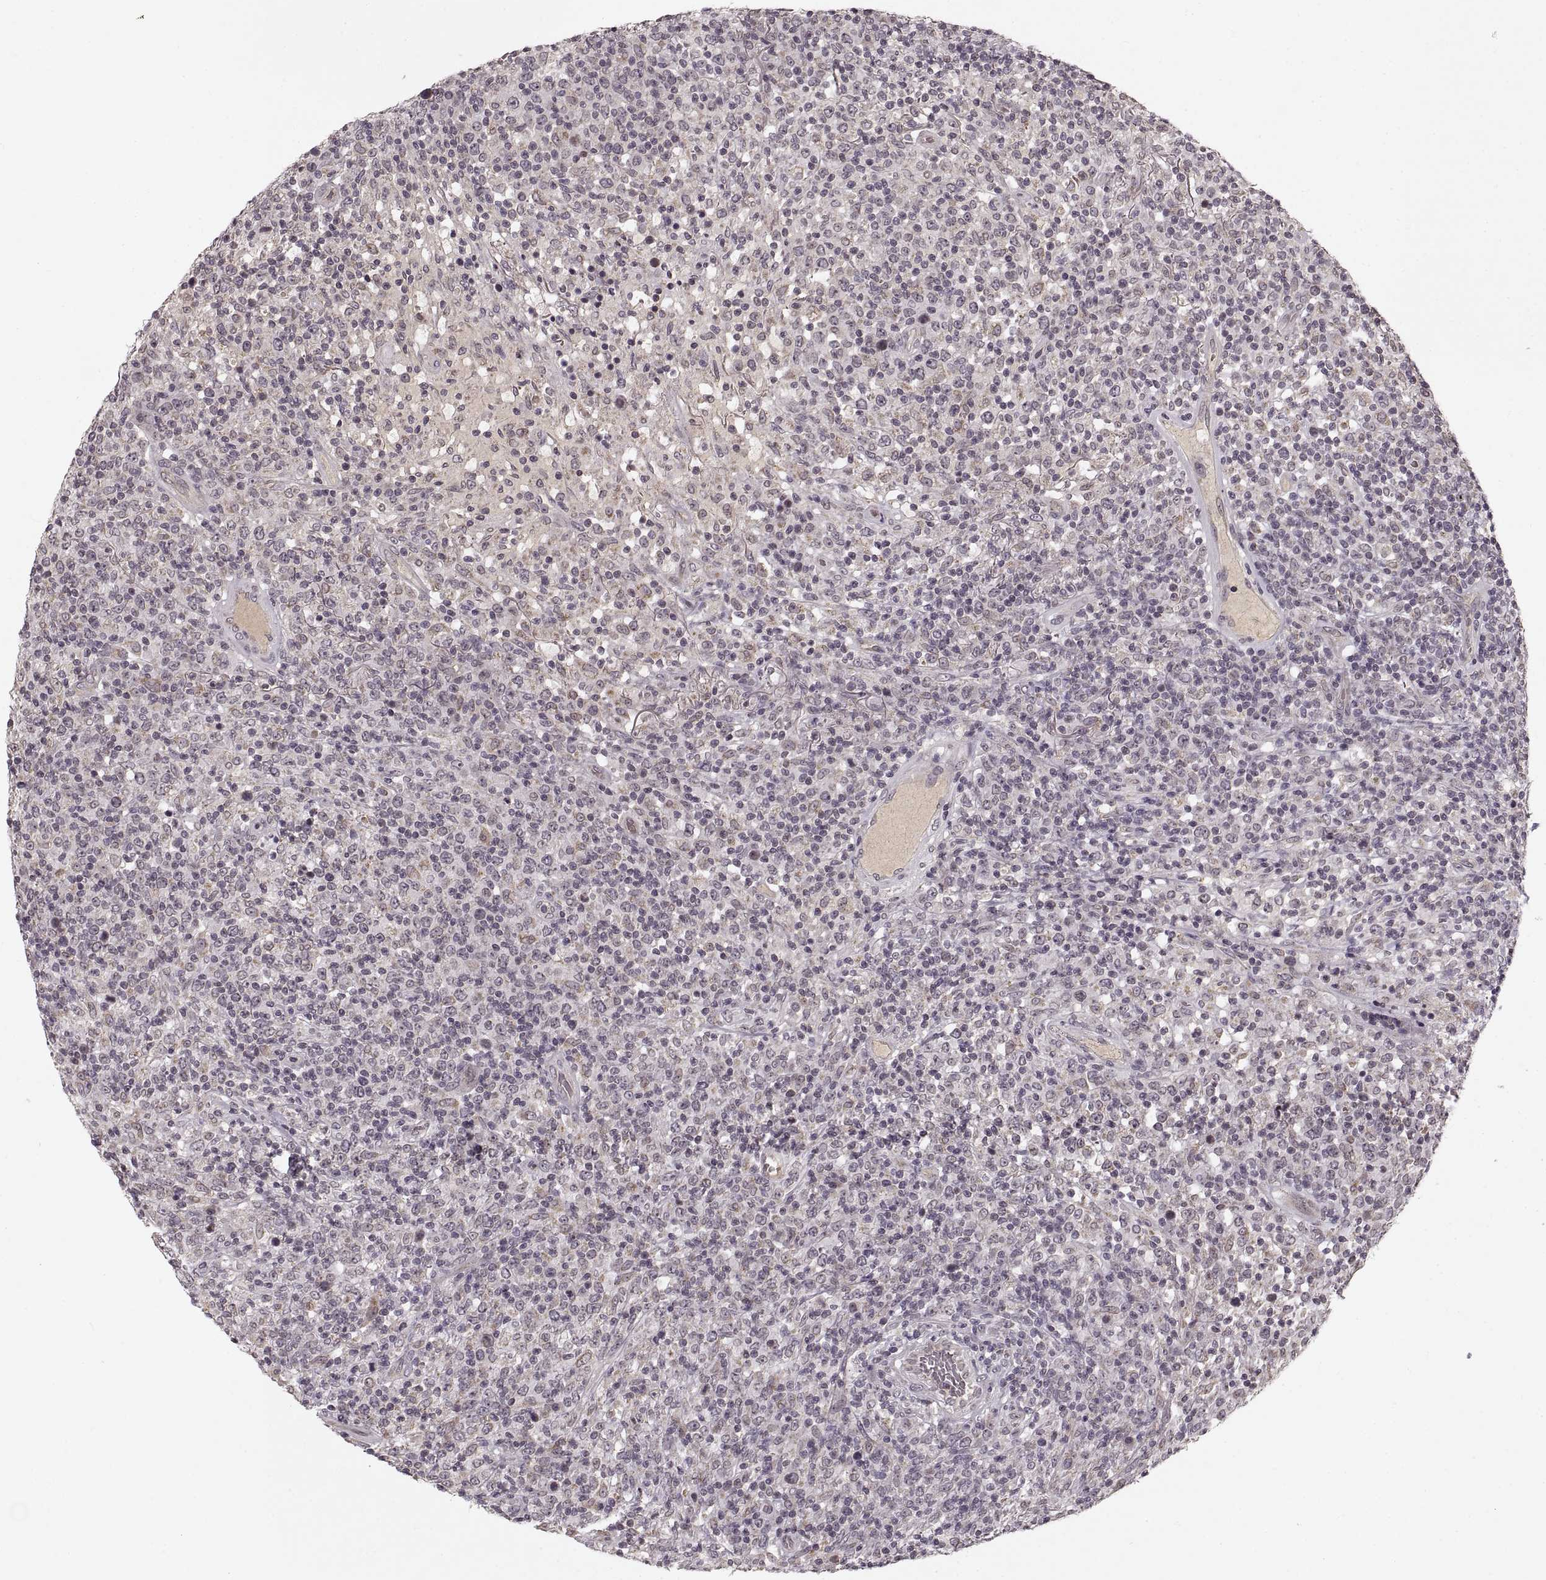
{"staining": {"intensity": "negative", "quantity": "none", "location": "none"}, "tissue": "lymphoma", "cell_type": "Tumor cells", "image_type": "cancer", "snomed": [{"axis": "morphology", "description": "Malignant lymphoma, non-Hodgkin's type, High grade"}, {"axis": "topography", "description": "Lung"}], "caption": "DAB immunohistochemical staining of human lymphoma demonstrates no significant staining in tumor cells.", "gene": "ASIC3", "patient": {"sex": "male", "age": 79}}